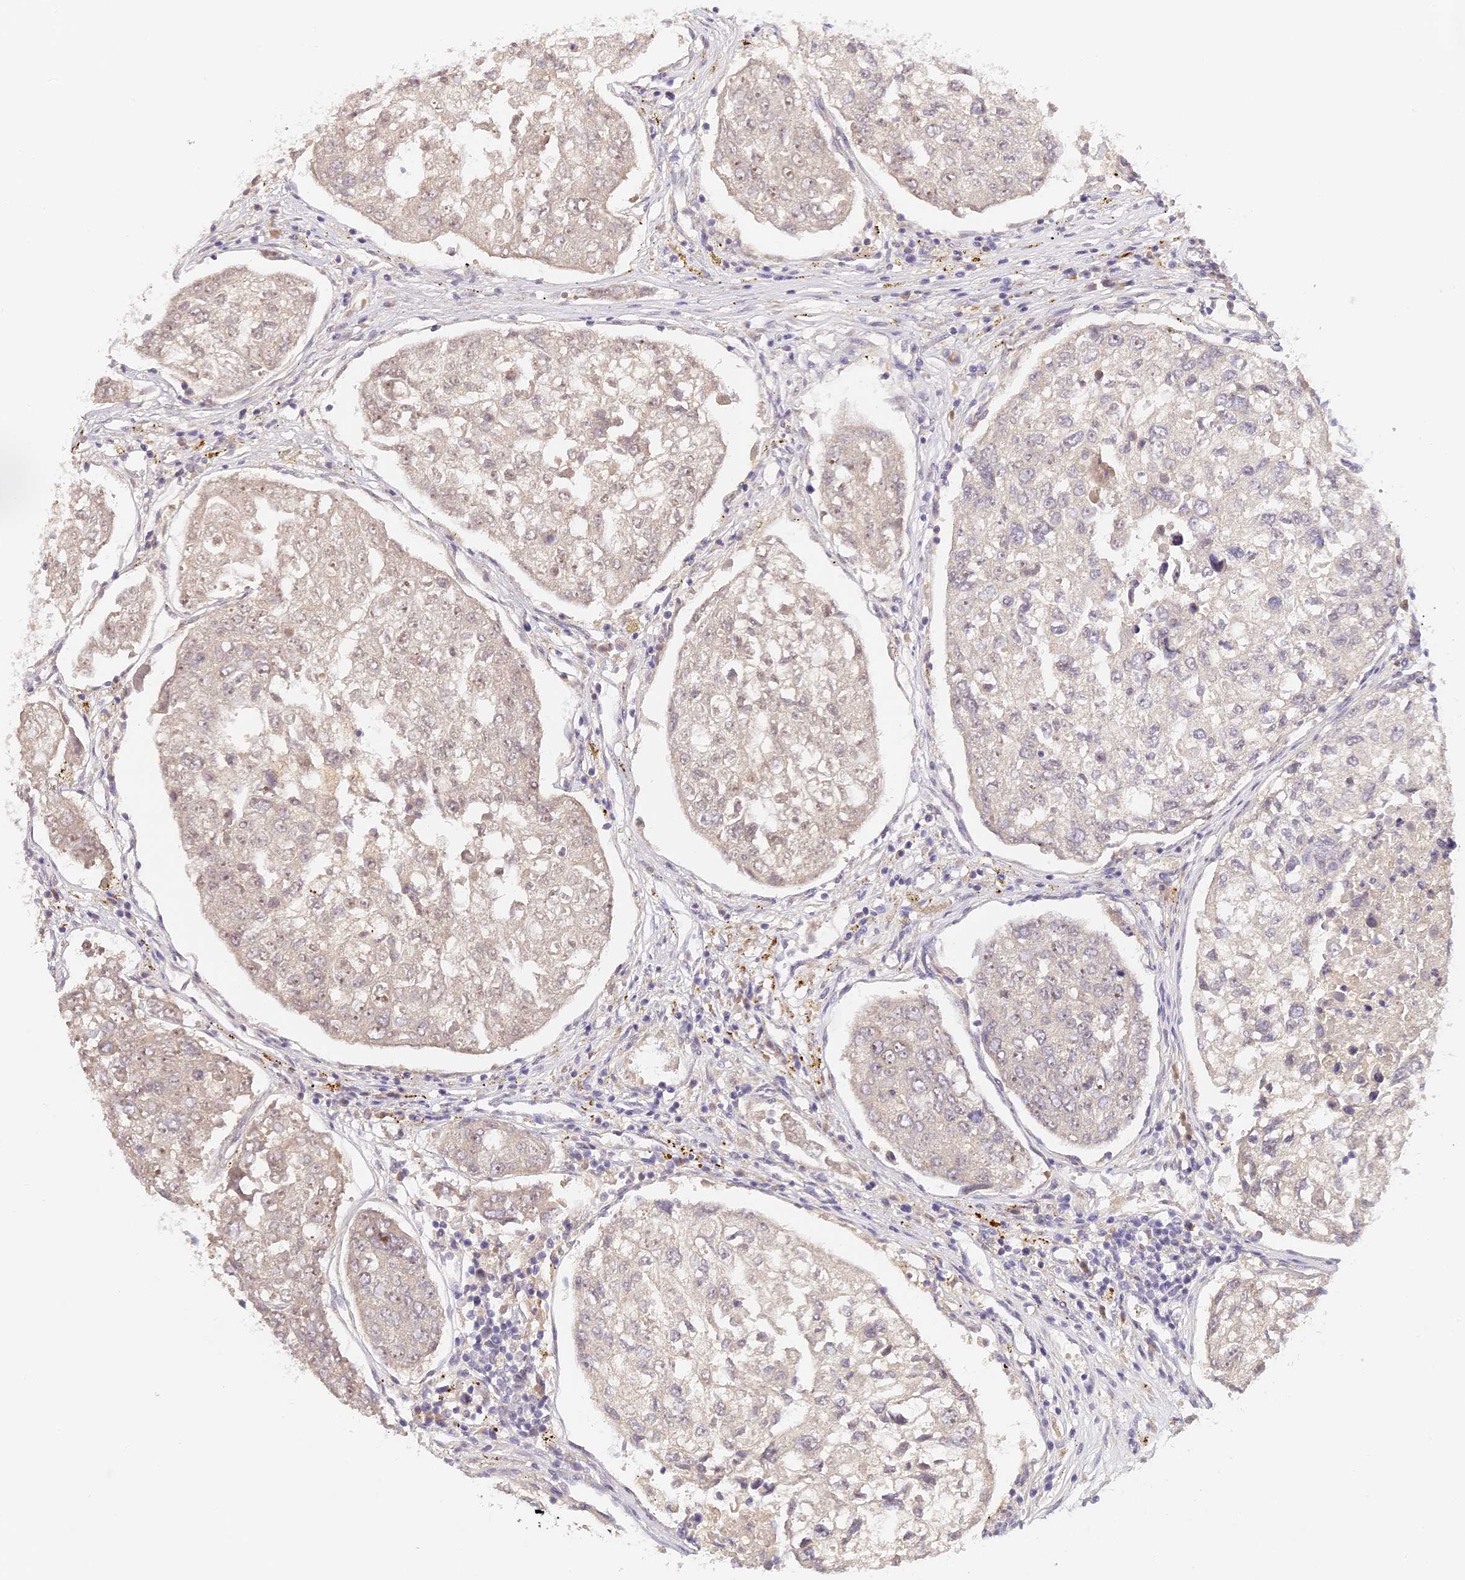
{"staining": {"intensity": "weak", "quantity": "<25%", "location": "cytoplasmic/membranous"}, "tissue": "urothelial cancer", "cell_type": "Tumor cells", "image_type": "cancer", "snomed": [{"axis": "morphology", "description": "Urothelial carcinoma, High grade"}, {"axis": "topography", "description": "Lymph node"}, {"axis": "topography", "description": "Urinary bladder"}], "caption": "A high-resolution photomicrograph shows immunohistochemistry (IHC) staining of high-grade urothelial carcinoma, which displays no significant positivity in tumor cells.", "gene": "ELL3", "patient": {"sex": "male", "age": 51}}